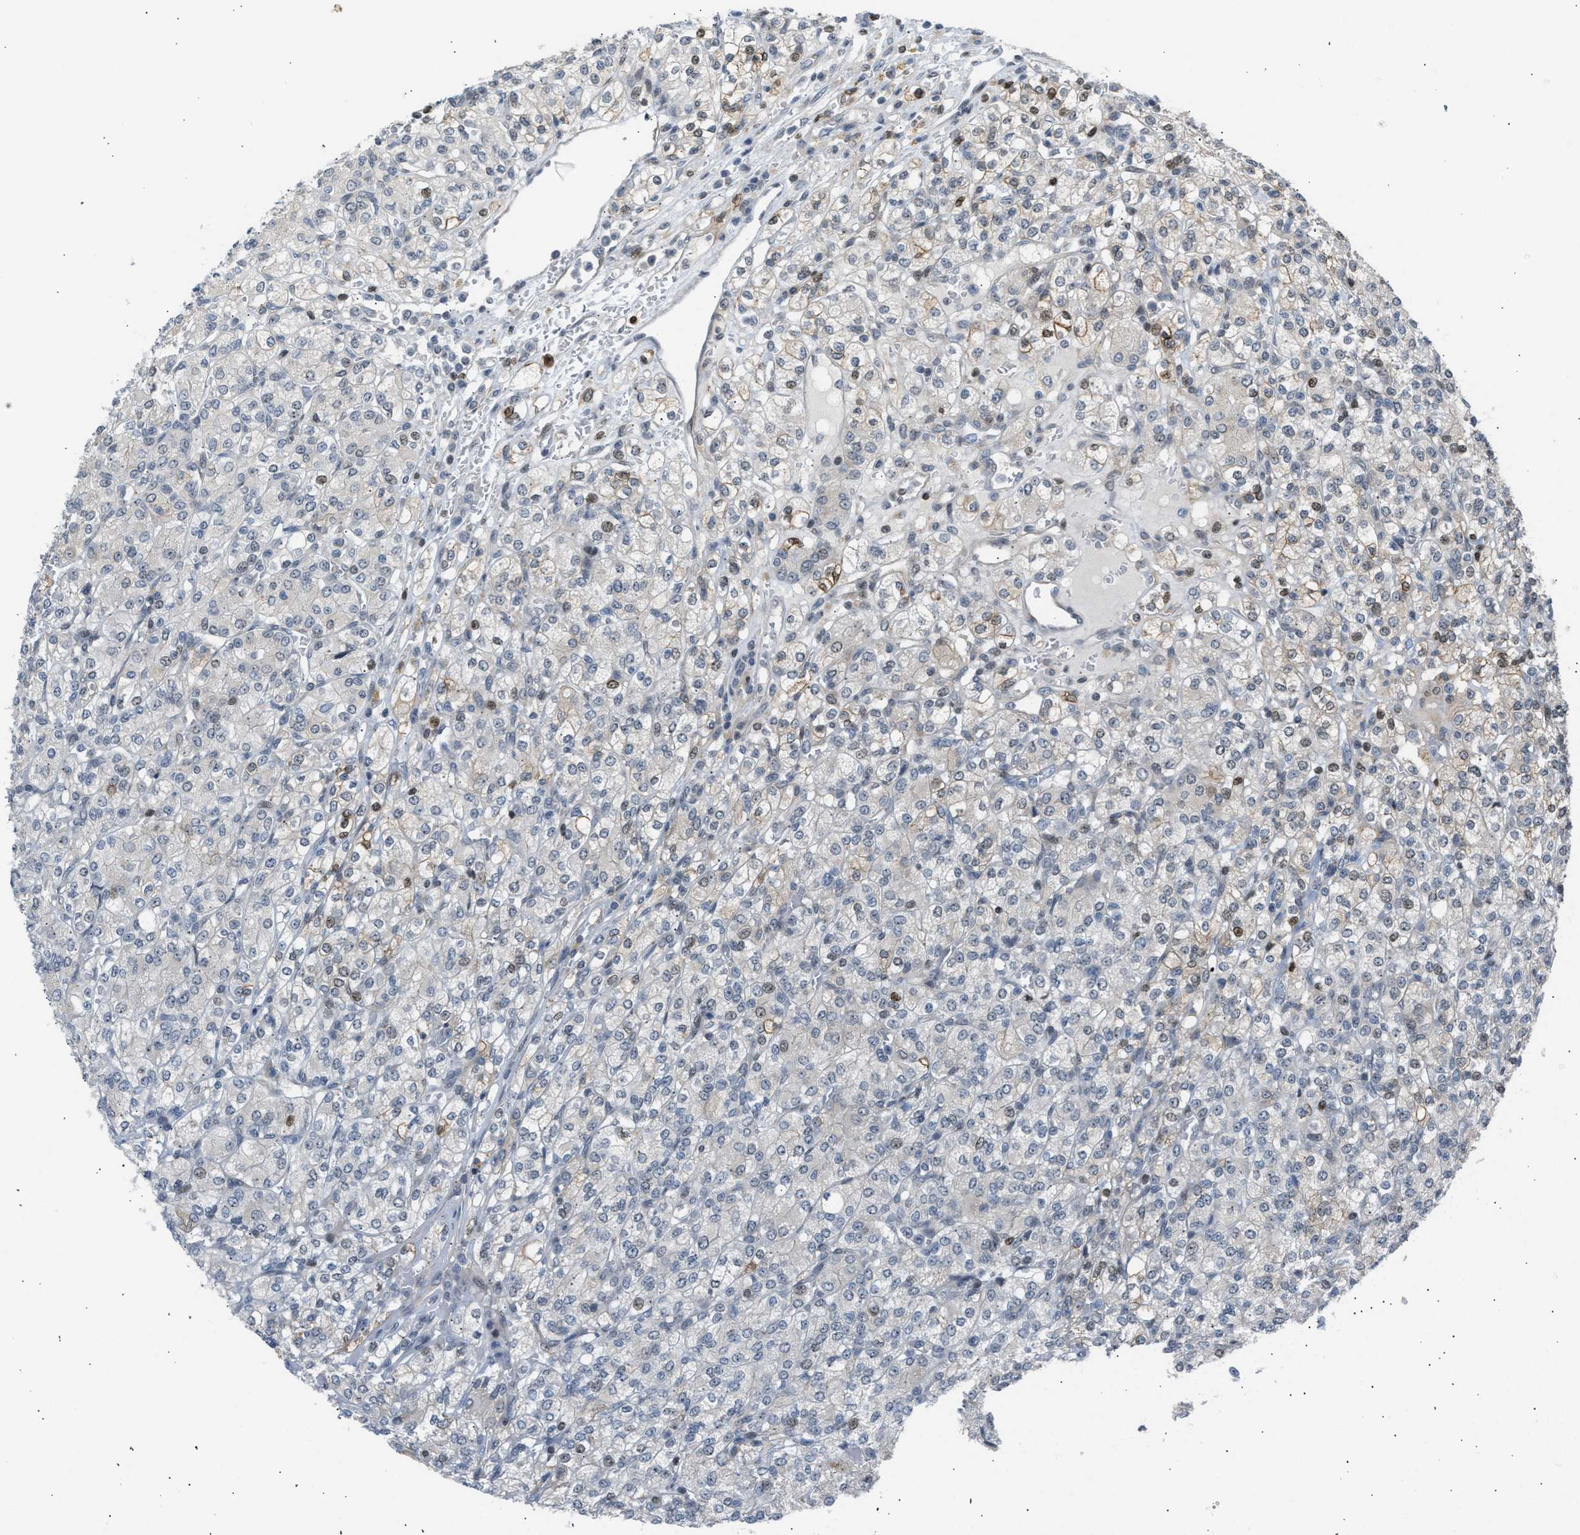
{"staining": {"intensity": "moderate", "quantity": "<25%", "location": "cytoplasmic/membranous,nuclear"}, "tissue": "renal cancer", "cell_type": "Tumor cells", "image_type": "cancer", "snomed": [{"axis": "morphology", "description": "Adenocarcinoma, NOS"}, {"axis": "topography", "description": "Kidney"}], "caption": "Protein analysis of renal adenocarcinoma tissue reveals moderate cytoplasmic/membranous and nuclear positivity in about <25% of tumor cells.", "gene": "NPS", "patient": {"sex": "male", "age": 77}}